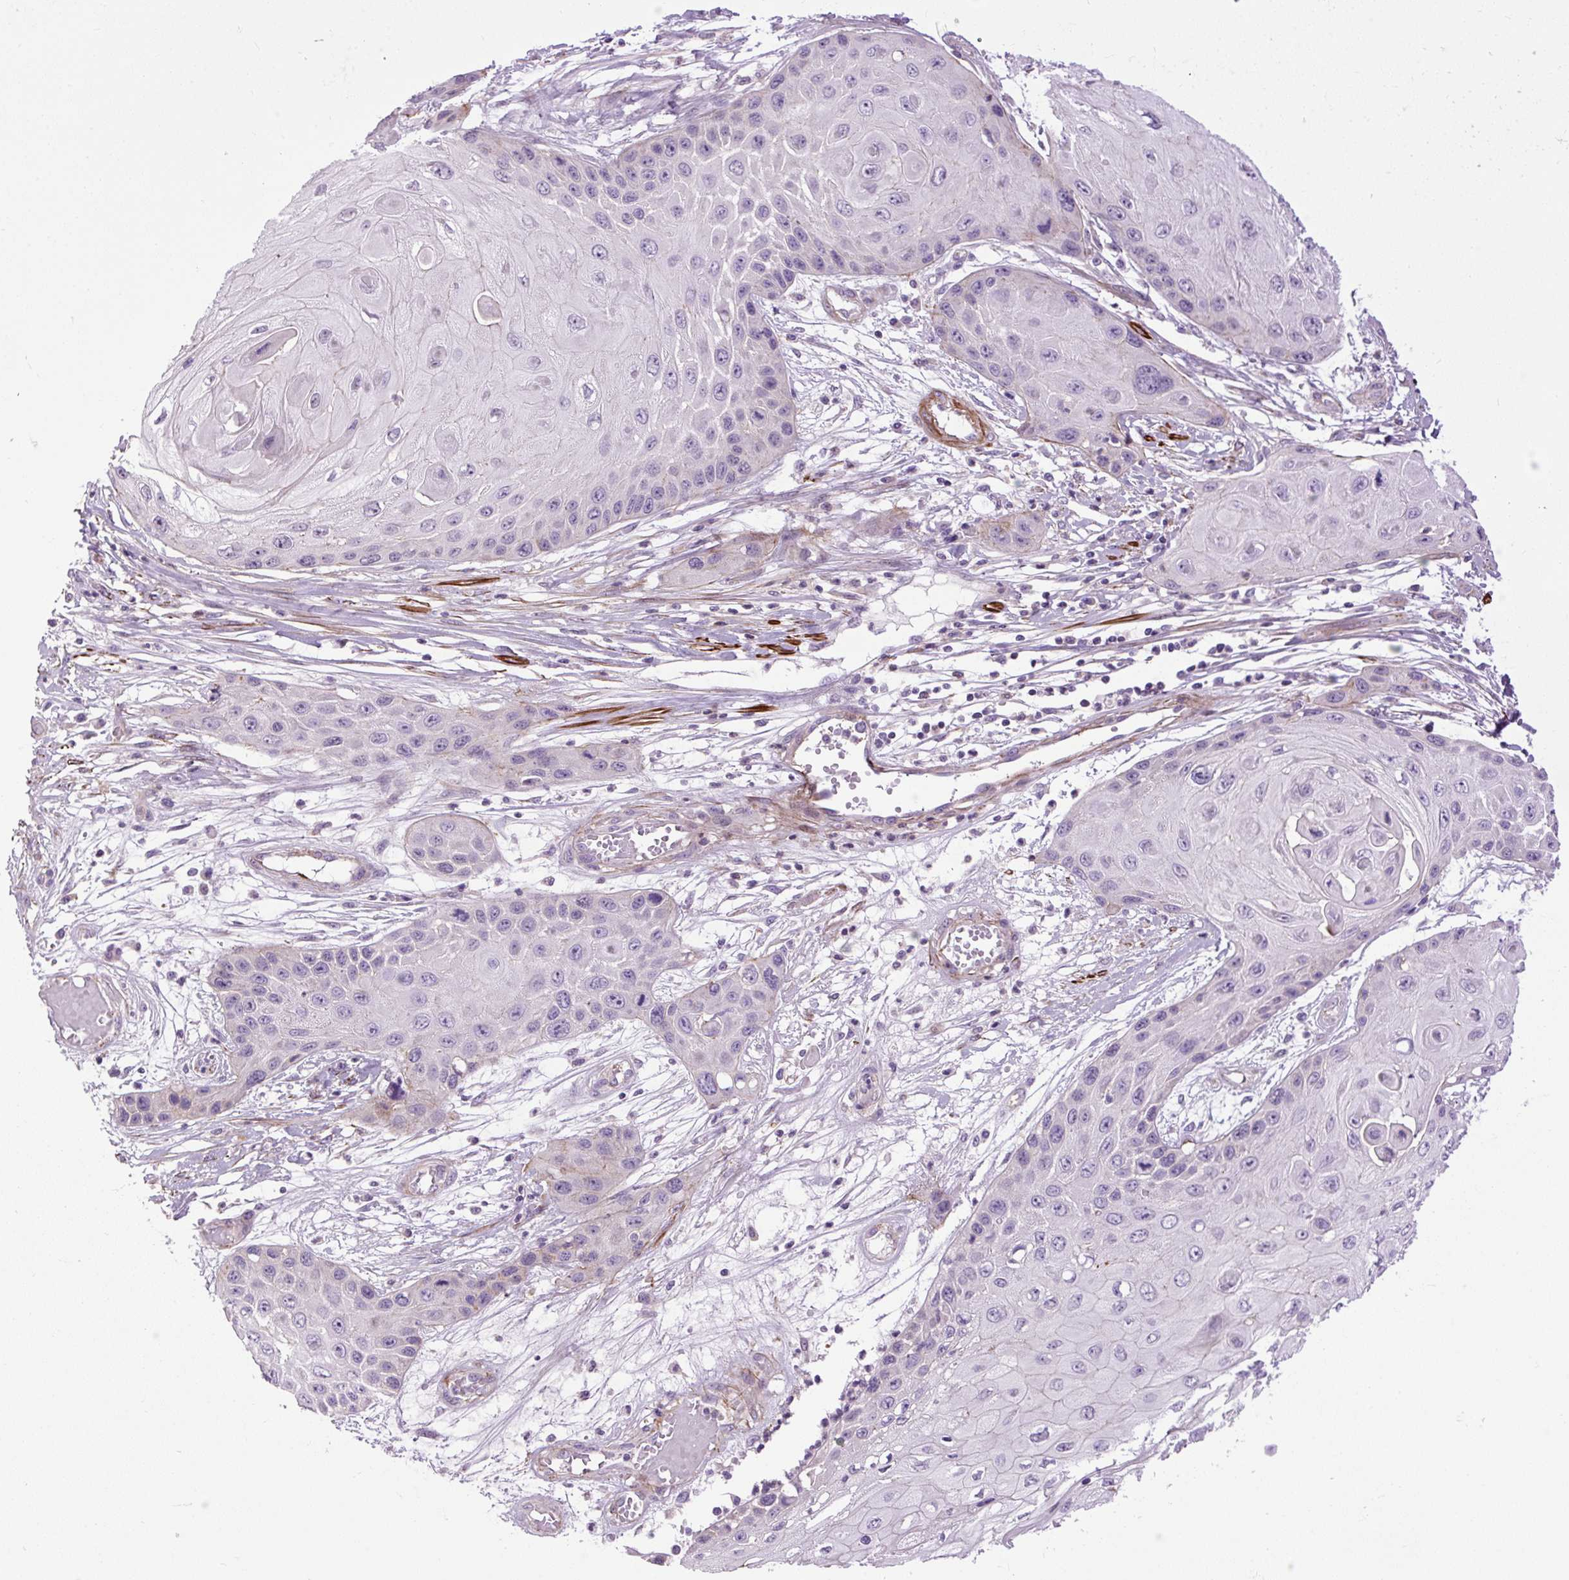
{"staining": {"intensity": "negative", "quantity": "none", "location": "none"}, "tissue": "skin cancer", "cell_type": "Tumor cells", "image_type": "cancer", "snomed": [{"axis": "morphology", "description": "Squamous cell carcinoma, NOS"}, {"axis": "topography", "description": "Skin"}, {"axis": "topography", "description": "Vulva"}], "caption": "Immunohistochemistry of human skin squamous cell carcinoma shows no positivity in tumor cells. Nuclei are stained in blue.", "gene": "ZNF197", "patient": {"sex": "female", "age": 44}}